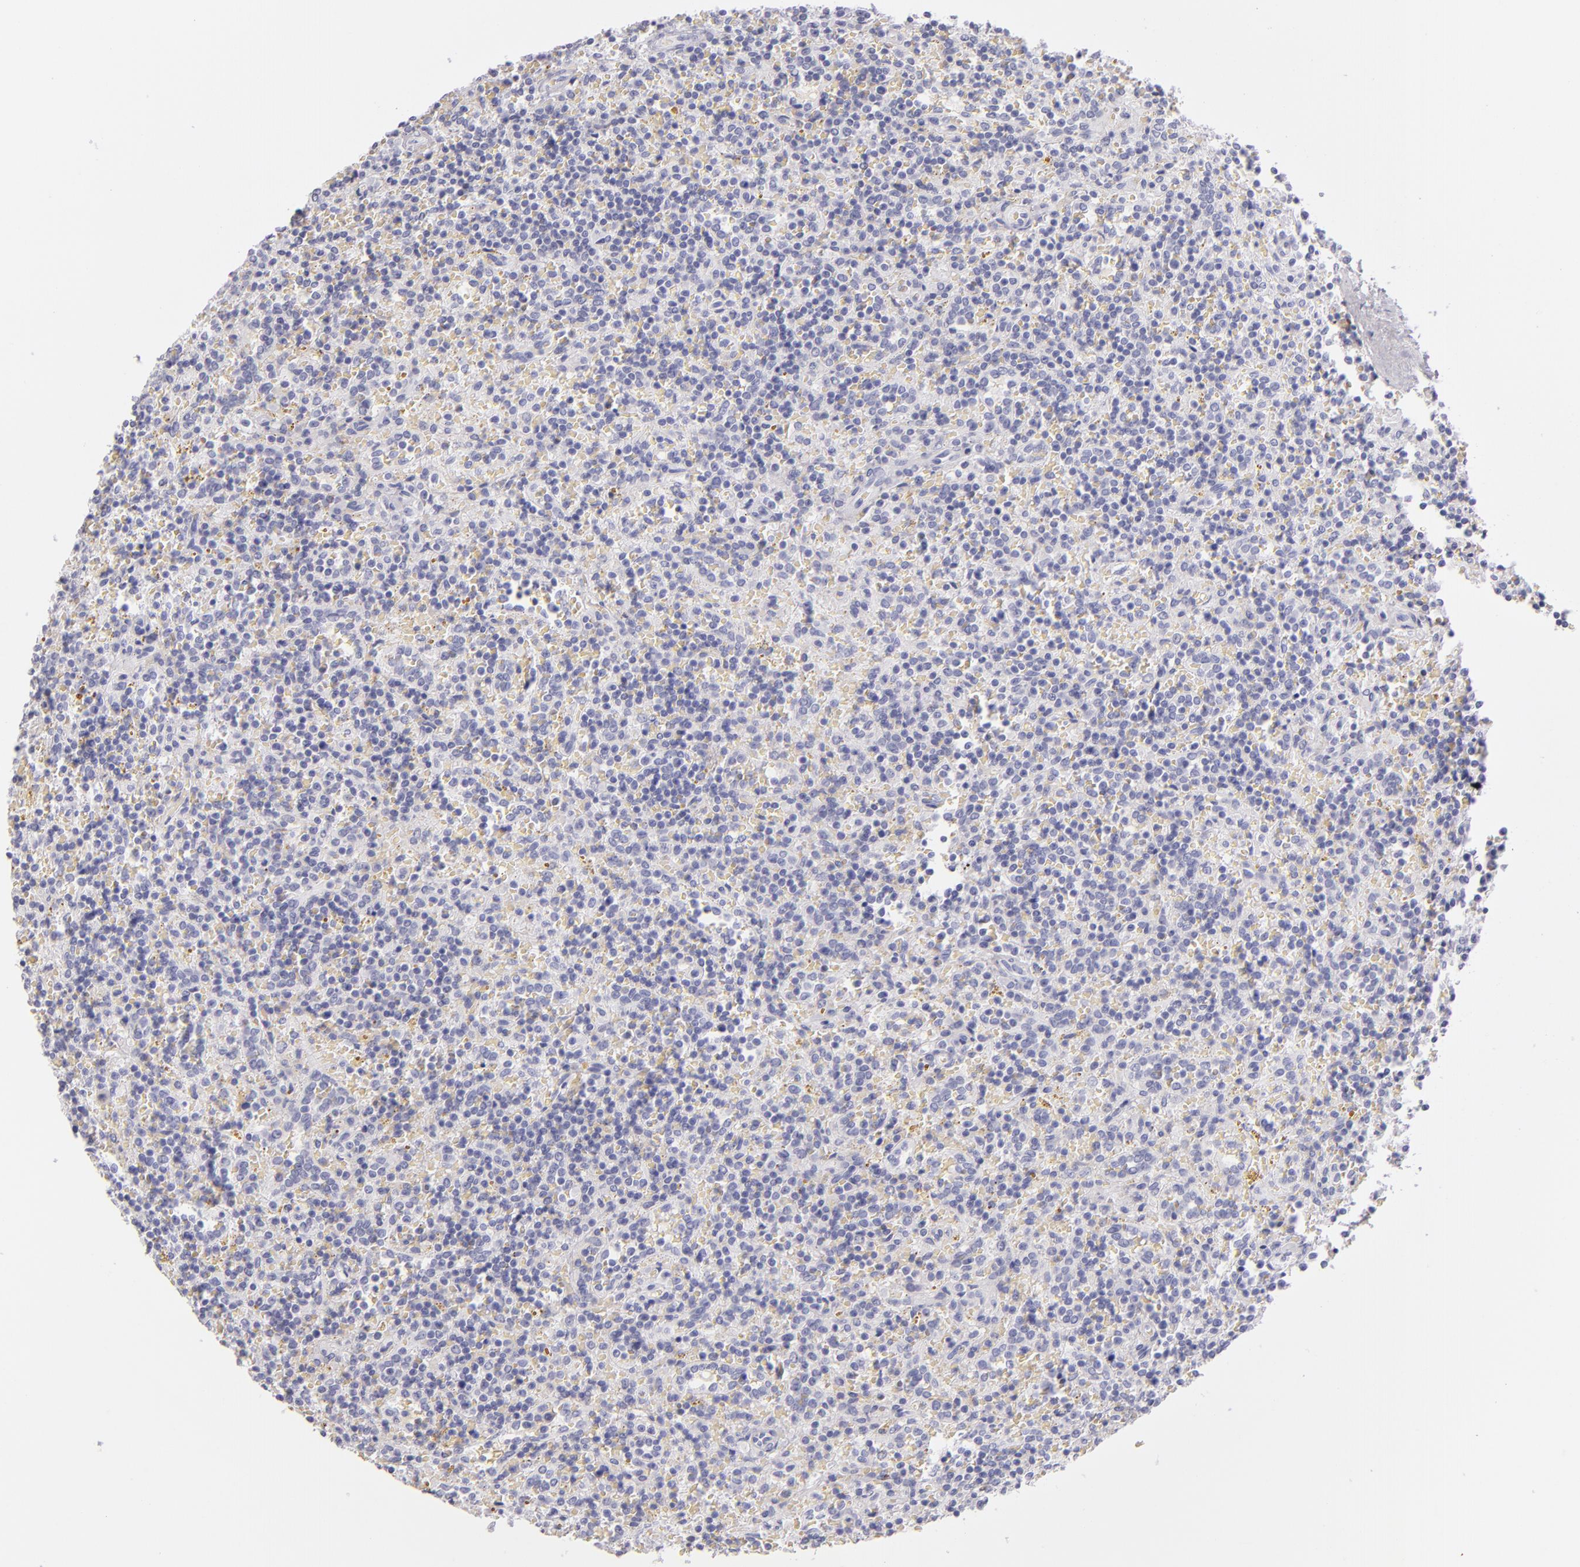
{"staining": {"intensity": "negative", "quantity": "none", "location": "none"}, "tissue": "lymphoma", "cell_type": "Tumor cells", "image_type": "cancer", "snomed": [{"axis": "morphology", "description": "Malignant lymphoma, non-Hodgkin's type, Low grade"}, {"axis": "topography", "description": "Spleen"}], "caption": "Protein analysis of lymphoma demonstrates no significant expression in tumor cells.", "gene": "TPSD1", "patient": {"sex": "male", "age": 67}}